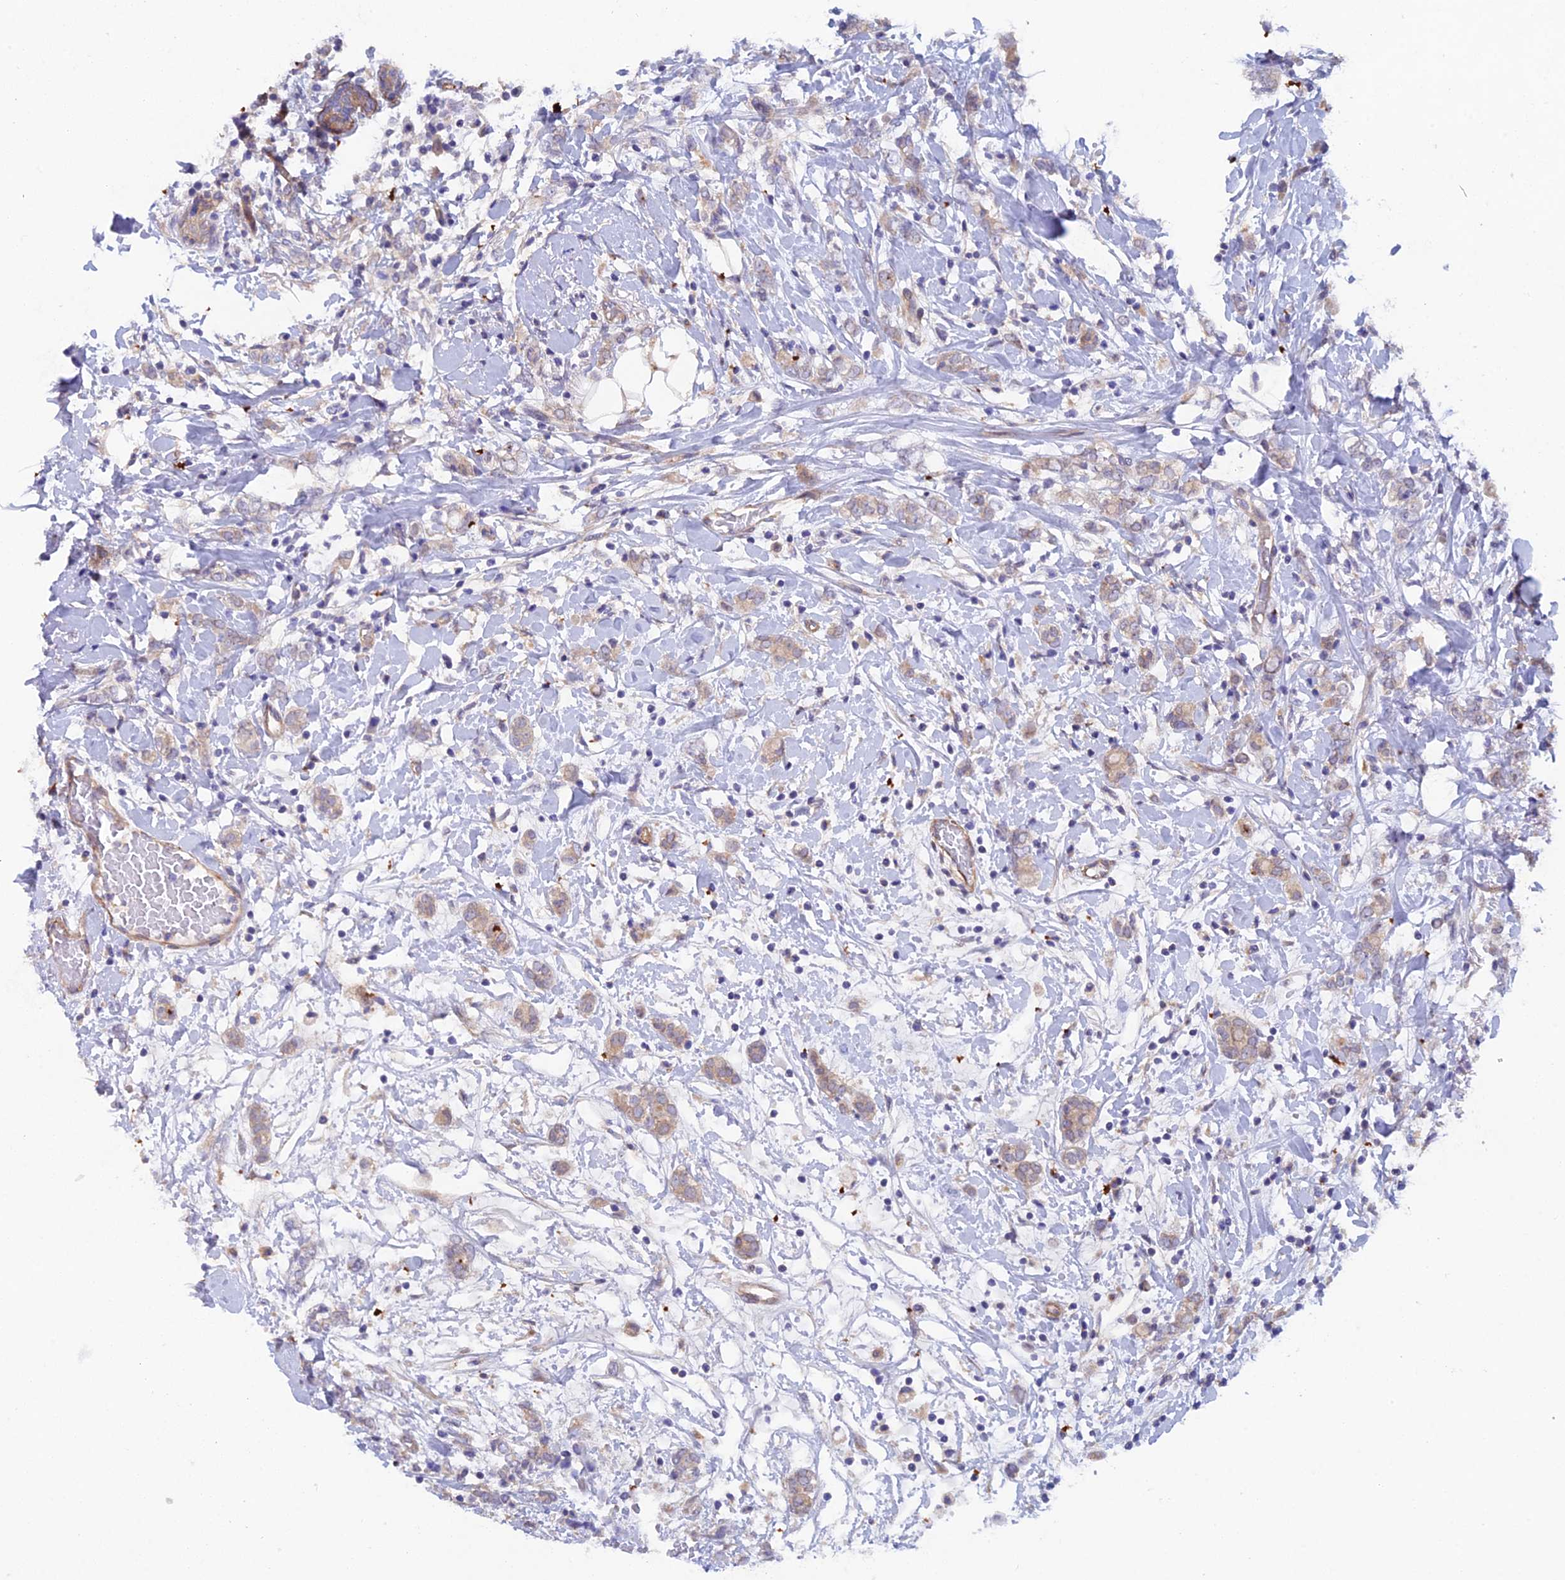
{"staining": {"intensity": "weak", "quantity": "25%-75%", "location": "cytoplasmic/membranous"}, "tissue": "breast cancer", "cell_type": "Tumor cells", "image_type": "cancer", "snomed": [{"axis": "morphology", "description": "Normal tissue, NOS"}, {"axis": "morphology", "description": "Lobular carcinoma"}, {"axis": "topography", "description": "Breast"}], "caption": "The image shows immunohistochemical staining of lobular carcinoma (breast). There is weak cytoplasmic/membranous staining is identified in about 25%-75% of tumor cells. Ihc stains the protein of interest in brown and the nuclei are stained blue.", "gene": "FZR1", "patient": {"sex": "female", "age": 47}}